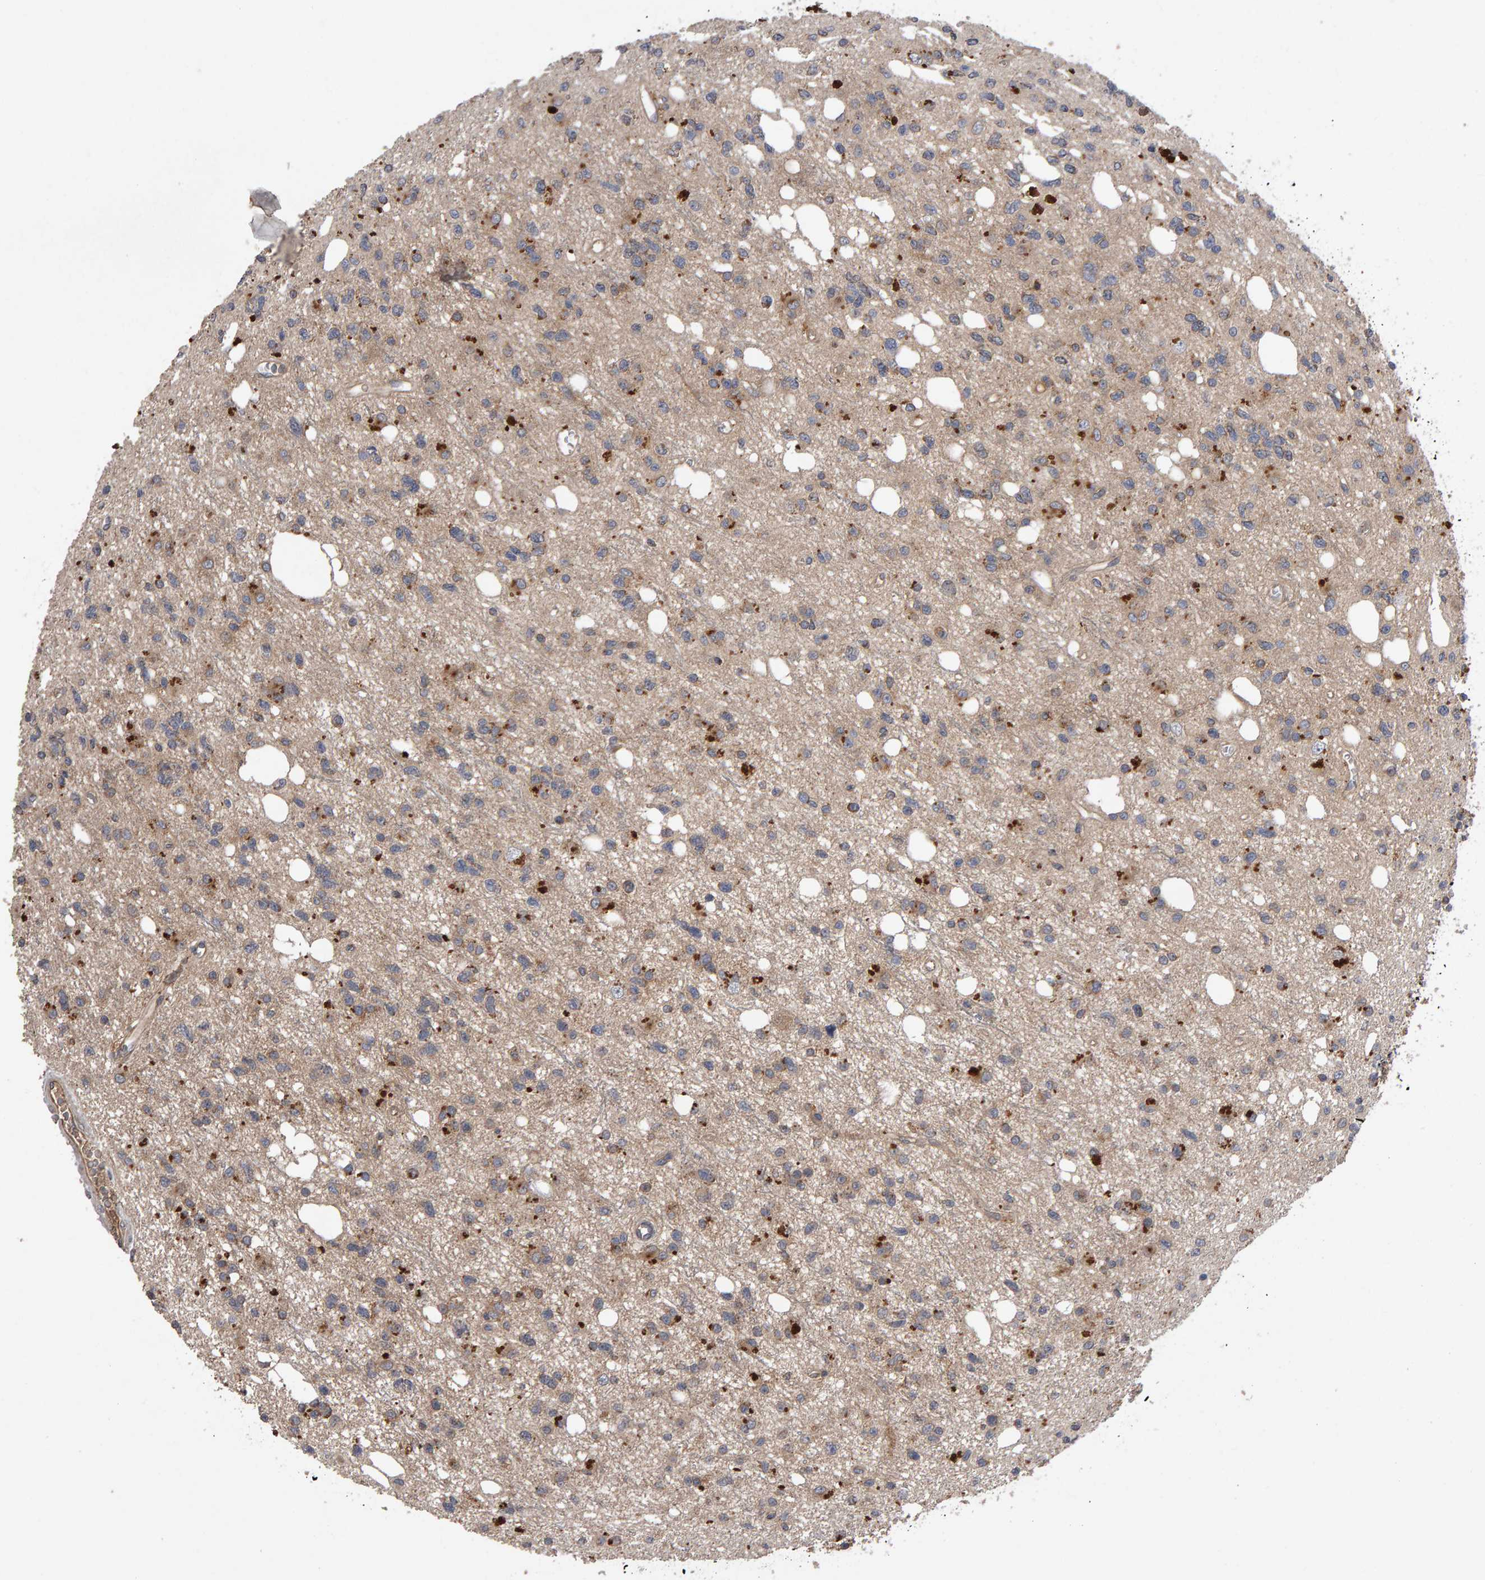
{"staining": {"intensity": "weak", "quantity": ">75%", "location": "cytoplasmic/membranous"}, "tissue": "glioma", "cell_type": "Tumor cells", "image_type": "cancer", "snomed": [{"axis": "morphology", "description": "Glioma, malignant, High grade"}, {"axis": "topography", "description": "Brain"}], "caption": "Protein staining by immunohistochemistry (IHC) displays weak cytoplasmic/membranous staining in about >75% of tumor cells in malignant glioma (high-grade).", "gene": "PGS1", "patient": {"sex": "female", "age": 62}}